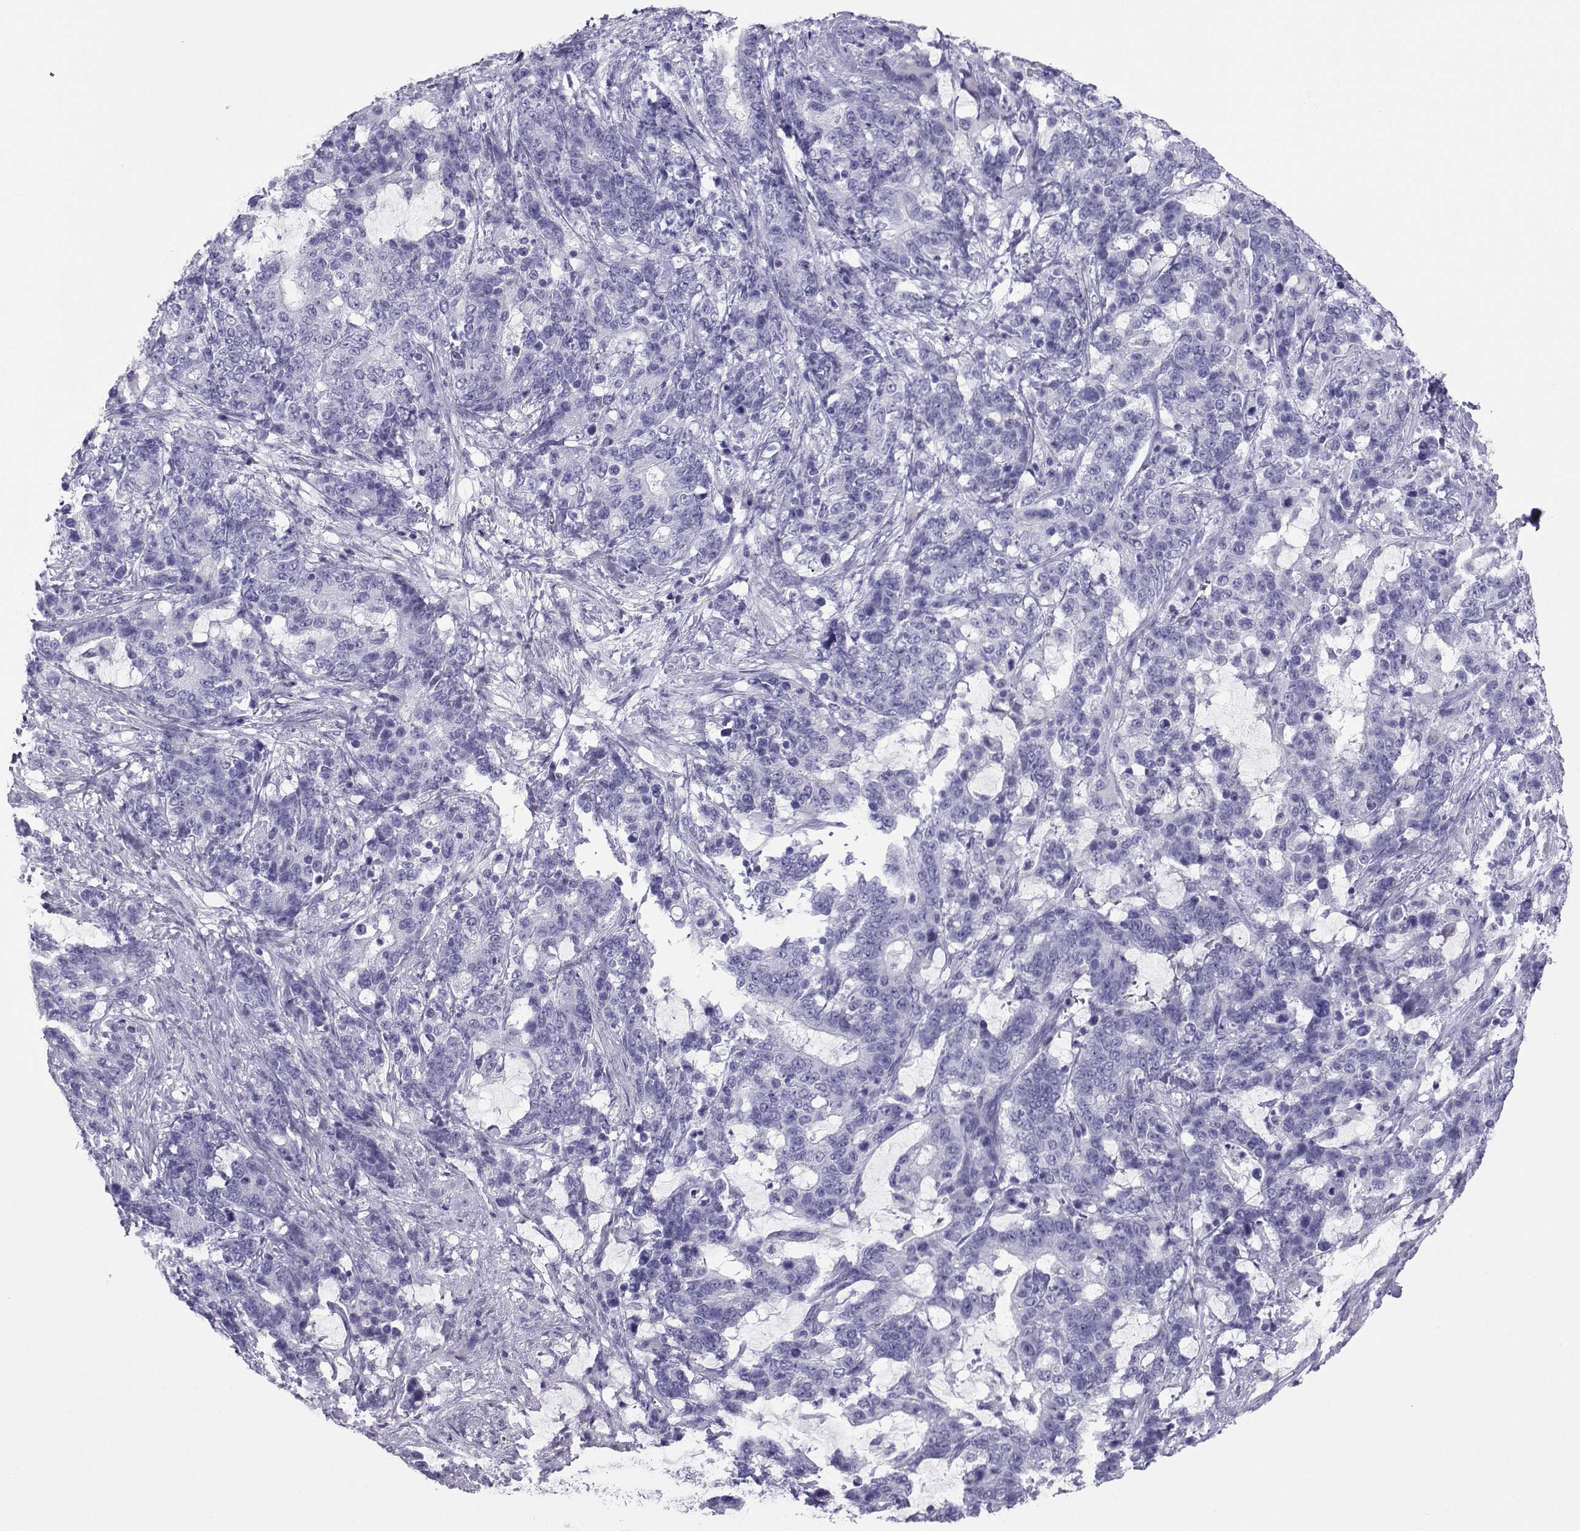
{"staining": {"intensity": "negative", "quantity": "none", "location": "none"}, "tissue": "stomach cancer", "cell_type": "Tumor cells", "image_type": "cancer", "snomed": [{"axis": "morphology", "description": "Normal tissue, NOS"}, {"axis": "morphology", "description": "Adenocarcinoma, NOS"}, {"axis": "topography", "description": "Stomach"}], "caption": "A high-resolution micrograph shows immunohistochemistry staining of stomach adenocarcinoma, which demonstrates no significant staining in tumor cells.", "gene": "LORICRIN", "patient": {"sex": "female", "age": 64}}